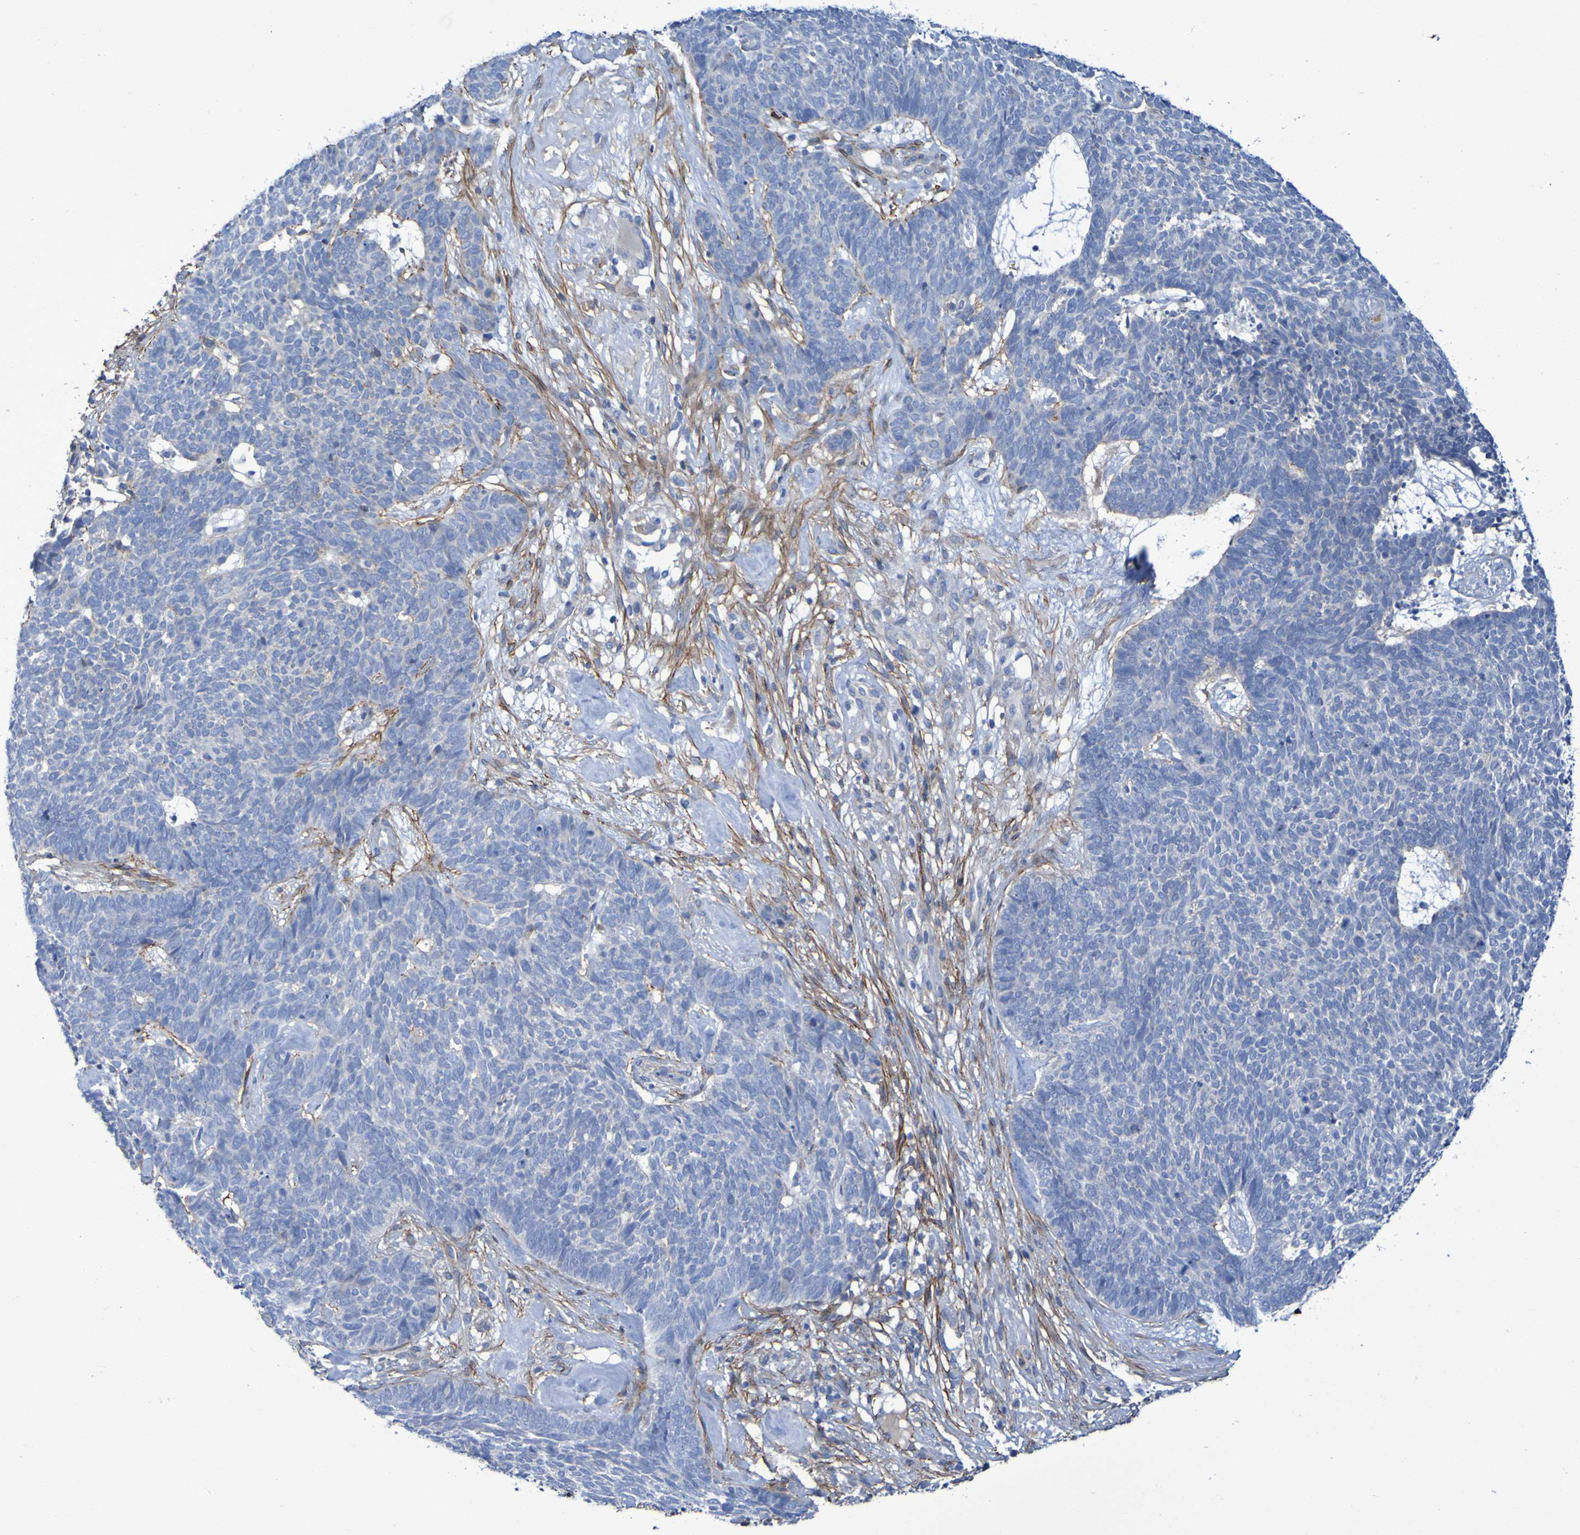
{"staining": {"intensity": "negative", "quantity": "none", "location": "none"}, "tissue": "skin cancer", "cell_type": "Tumor cells", "image_type": "cancer", "snomed": [{"axis": "morphology", "description": "Basal cell carcinoma"}, {"axis": "topography", "description": "Skin"}], "caption": "Image shows no significant protein positivity in tumor cells of skin cancer.", "gene": "LPP", "patient": {"sex": "female", "age": 84}}